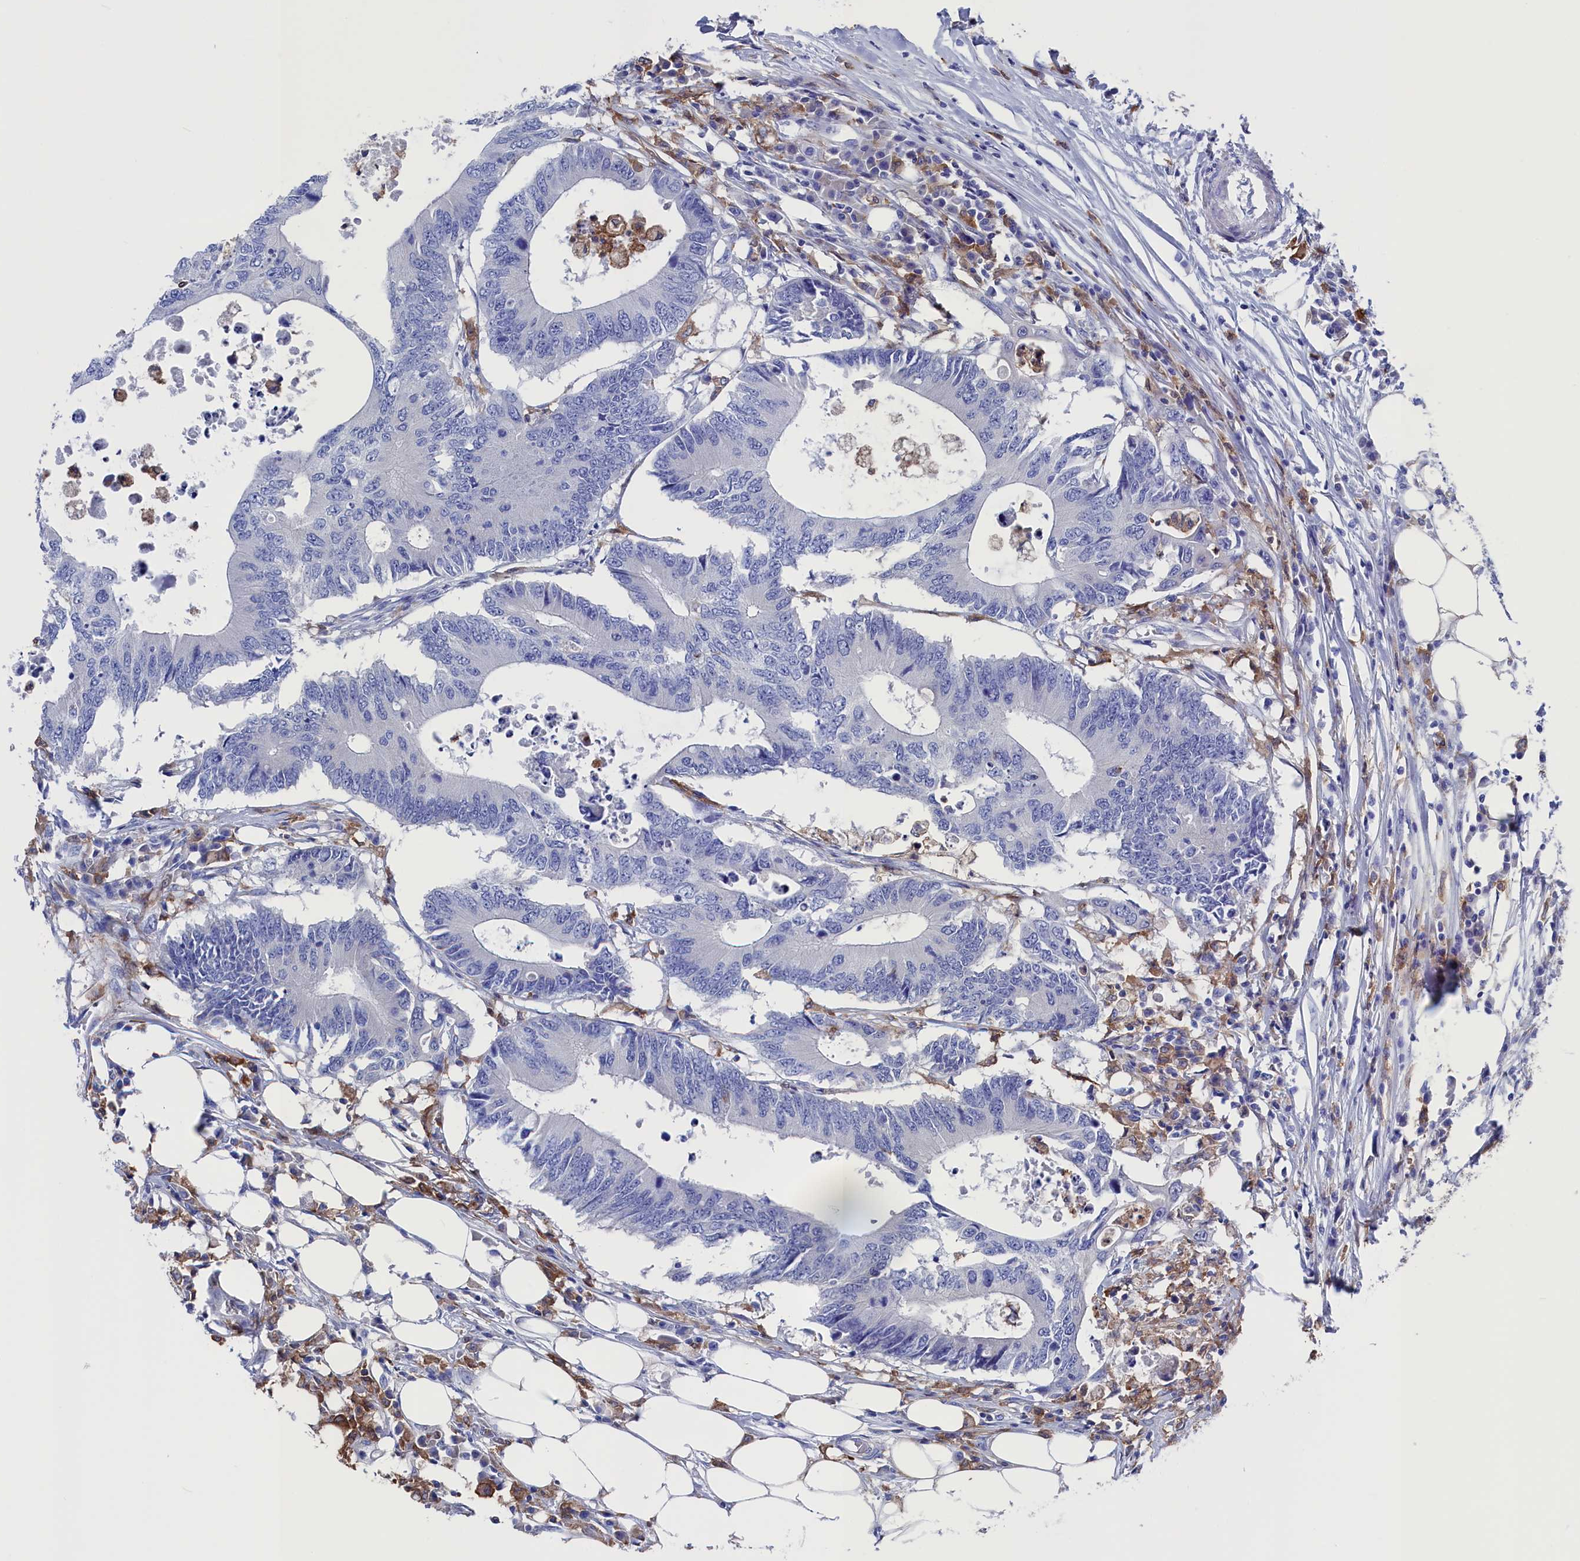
{"staining": {"intensity": "negative", "quantity": "none", "location": "none"}, "tissue": "colorectal cancer", "cell_type": "Tumor cells", "image_type": "cancer", "snomed": [{"axis": "morphology", "description": "Adenocarcinoma, NOS"}, {"axis": "topography", "description": "Colon"}], "caption": "DAB (3,3'-diaminobenzidine) immunohistochemical staining of human colorectal cancer exhibits no significant expression in tumor cells. (Brightfield microscopy of DAB (3,3'-diaminobenzidine) immunohistochemistry (IHC) at high magnification).", "gene": "TYROBP", "patient": {"sex": "male", "age": 71}}